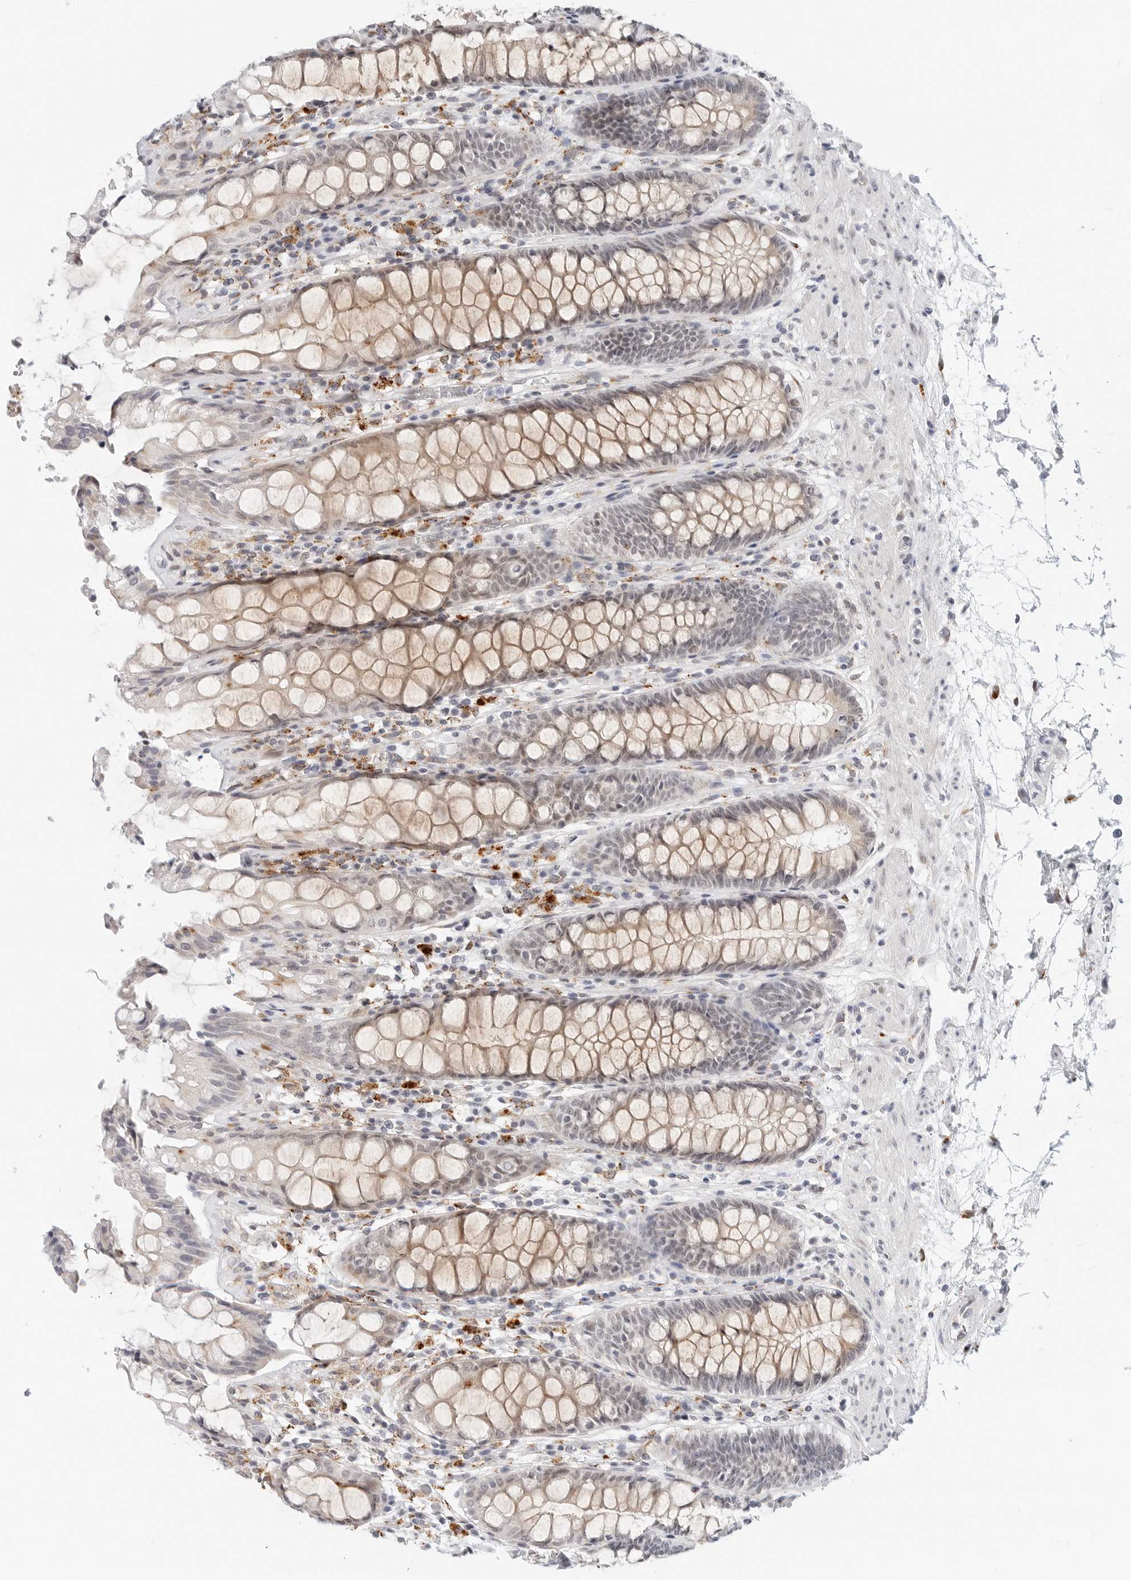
{"staining": {"intensity": "moderate", "quantity": "25%-75%", "location": "cytoplasmic/membranous,nuclear"}, "tissue": "rectum", "cell_type": "Glandular cells", "image_type": "normal", "snomed": [{"axis": "morphology", "description": "Normal tissue, NOS"}, {"axis": "topography", "description": "Rectum"}], "caption": "Human rectum stained for a protein (brown) demonstrates moderate cytoplasmic/membranous,nuclear positive expression in approximately 25%-75% of glandular cells.", "gene": "TSEN2", "patient": {"sex": "male", "age": 64}}